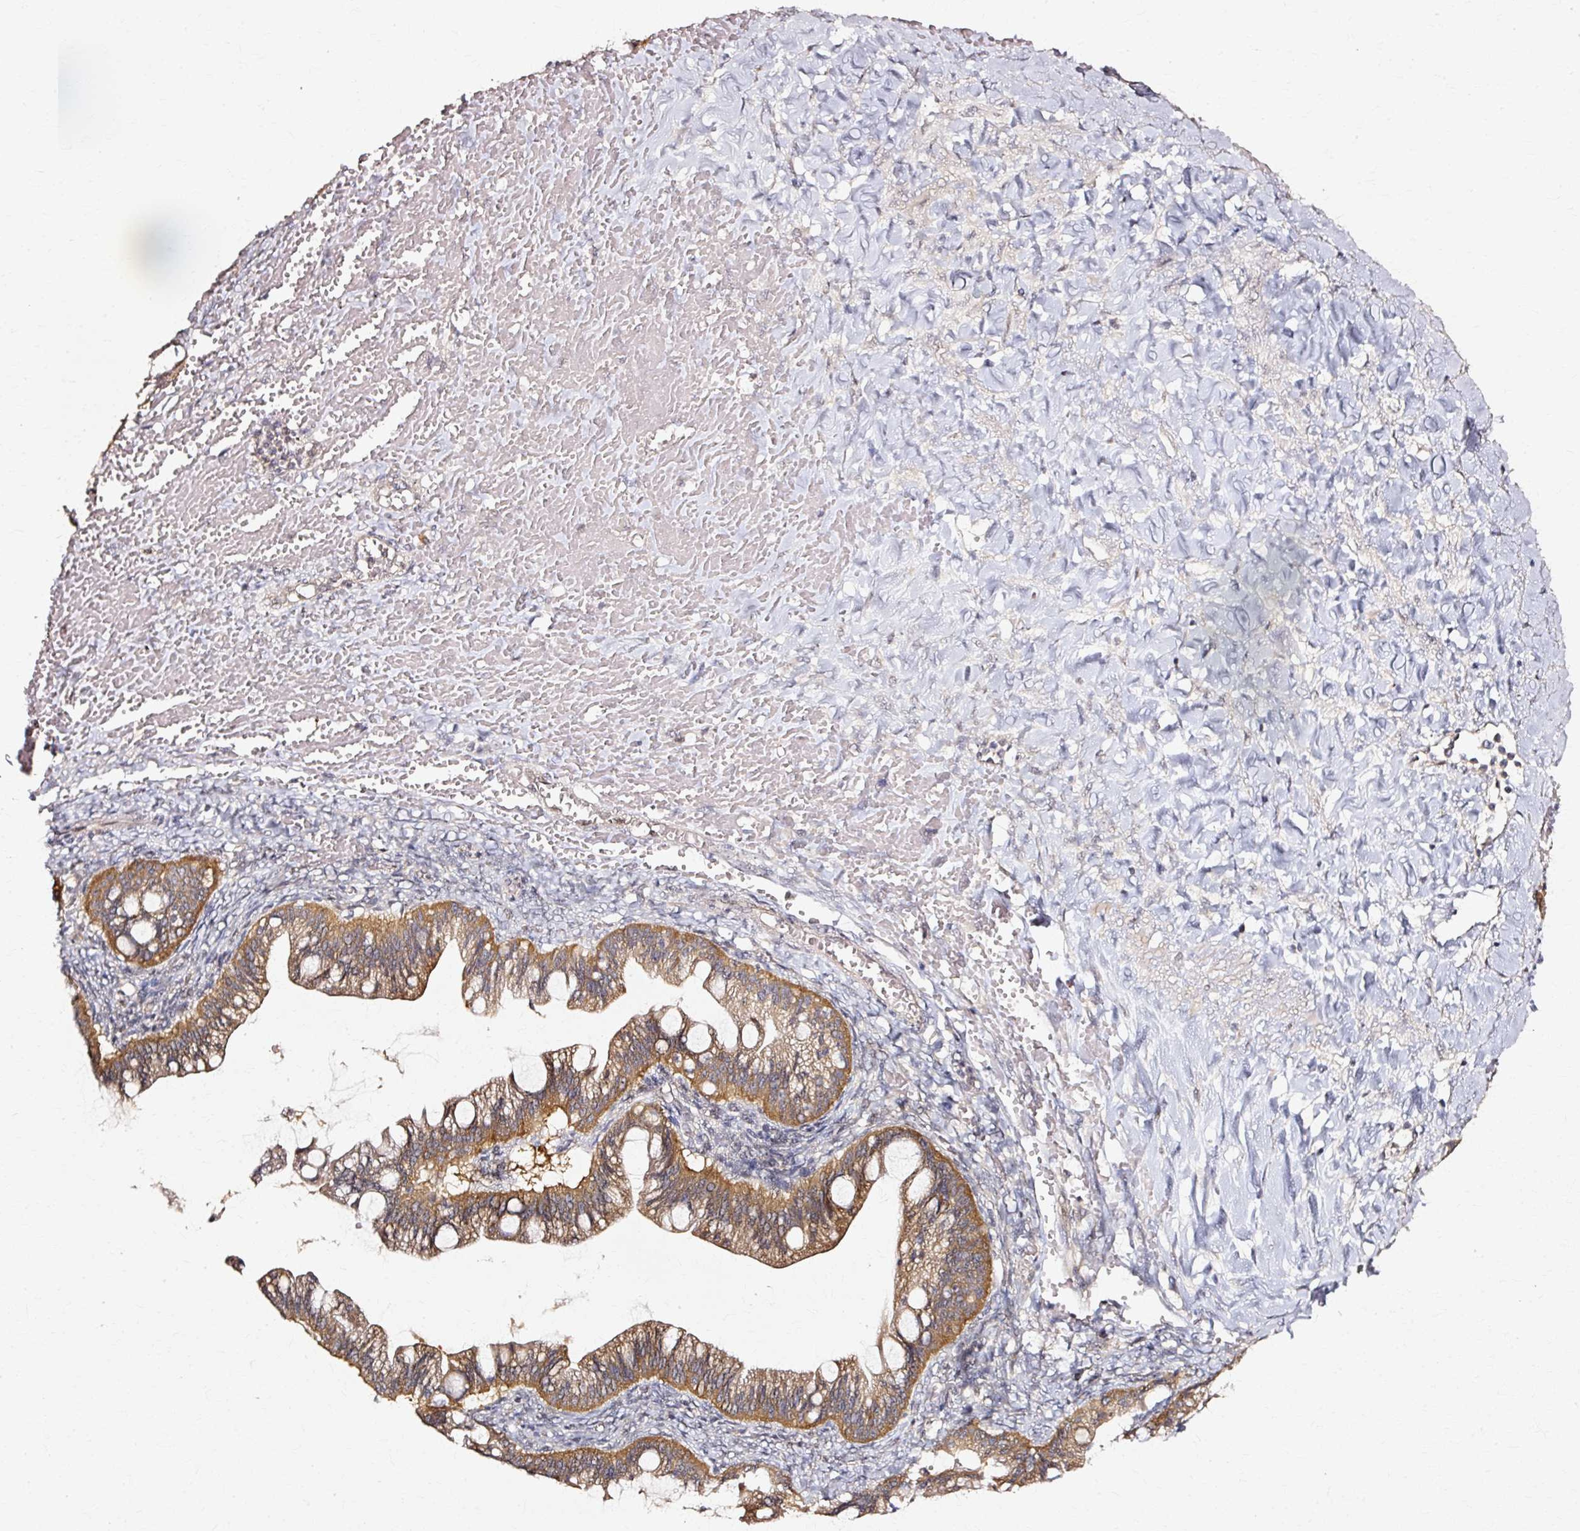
{"staining": {"intensity": "moderate", "quantity": ">75%", "location": "cytoplasmic/membranous"}, "tissue": "ovarian cancer", "cell_type": "Tumor cells", "image_type": "cancer", "snomed": [{"axis": "morphology", "description": "Cystadenocarcinoma, mucinous, NOS"}, {"axis": "topography", "description": "Ovary"}], "caption": "Protein staining reveals moderate cytoplasmic/membranous expression in approximately >75% of tumor cells in ovarian cancer.", "gene": "RGPD5", "patient": {"sex": "female", "age": 73}}